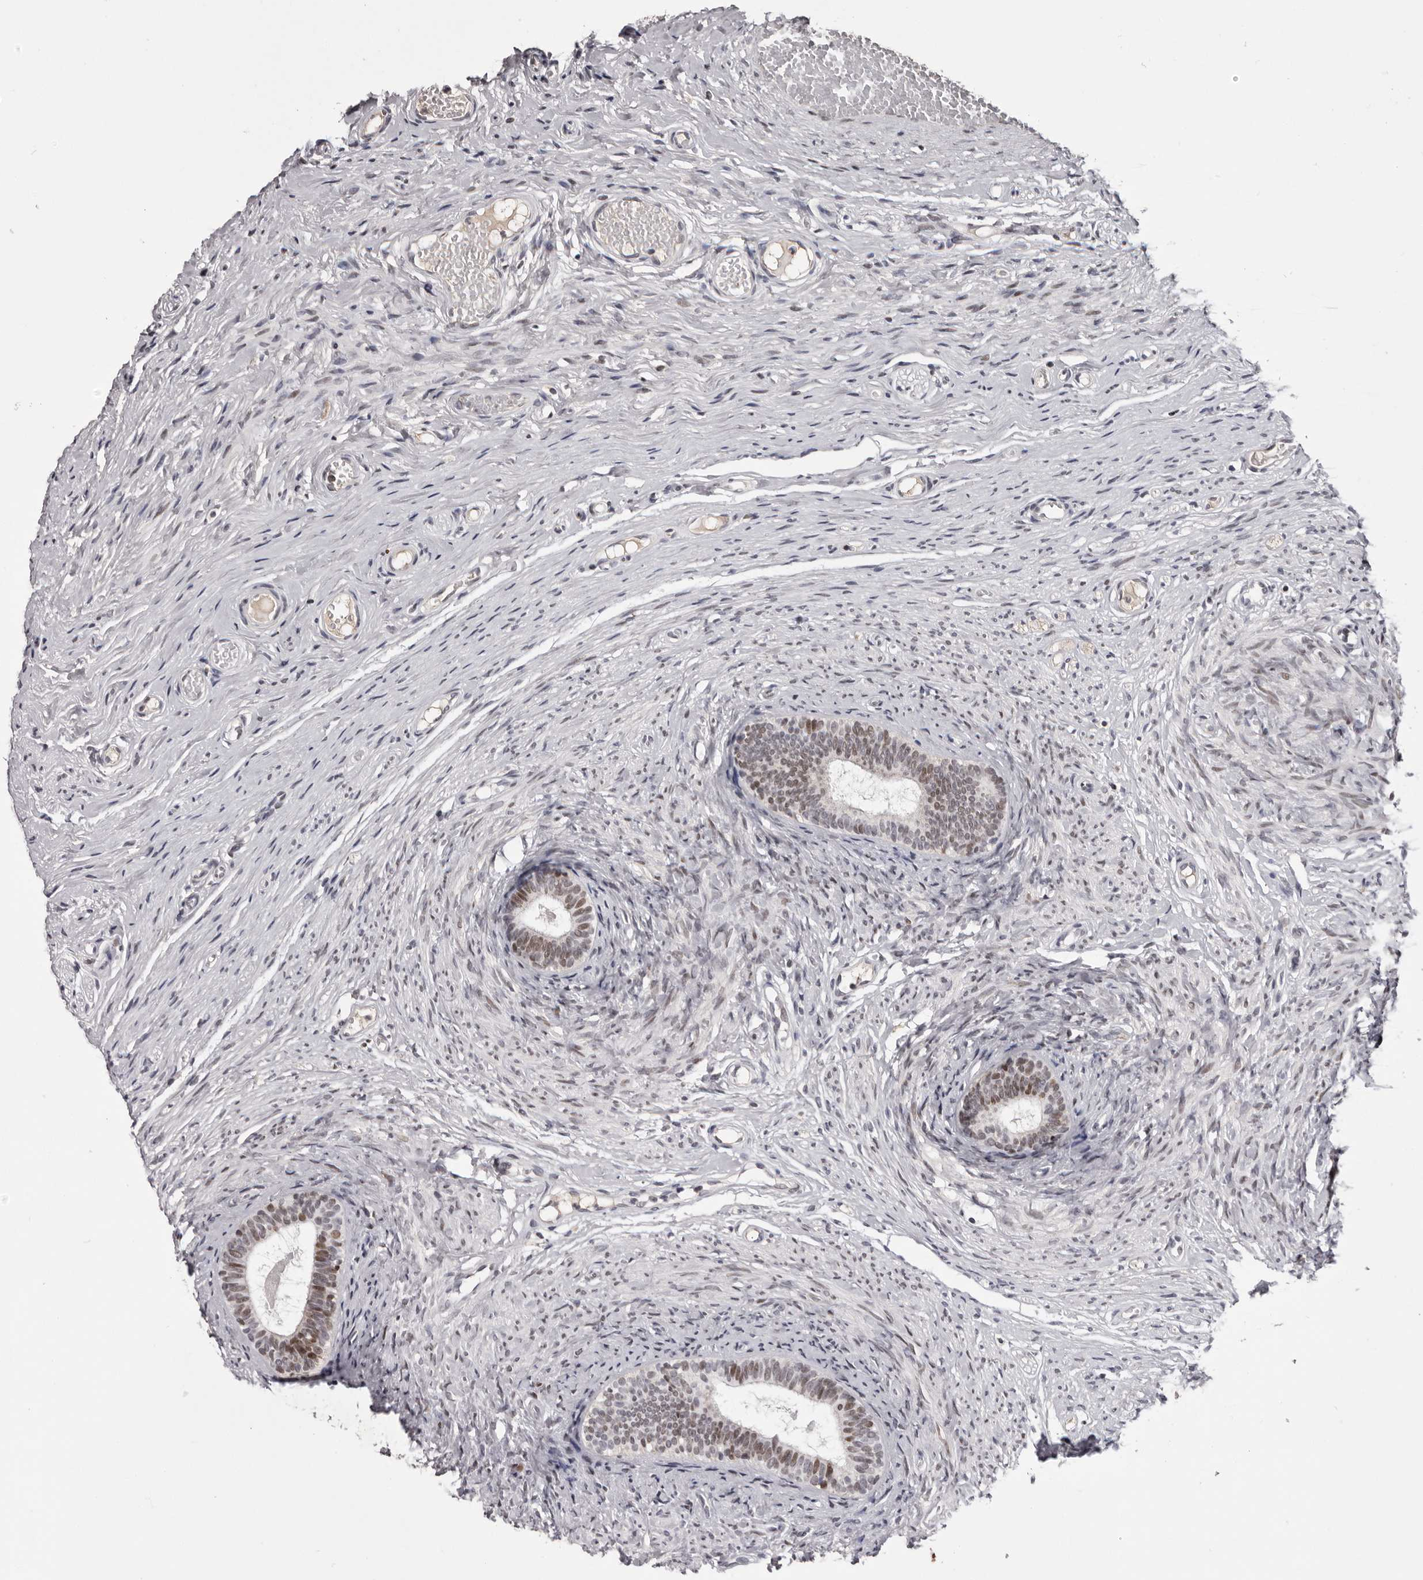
{"staining": {"intensity": "moderate", "quantity": "25%-75%", "location": "nuclear"}, "tissue": "epididymis", "cell_type": "Glandular cells", "image_type": "normal", "snomed": [{"axis": "morphology", "description": "Normal tissue, NOS"}, {"axis": "topography", "description": "Epididymis"}], "caption": "High-magnification brightfield microscopy of unremarkable epididymis stained with DAB (3,3'-diaminobenzidine) (brown) and counterstained with hematoxylin (blue). glandular cells exhibit moderate nuclear expression is identified in approximately25%-75% of cells.", "gene": "C17orf99", "patient": {"sex": "male", "age": 9}}